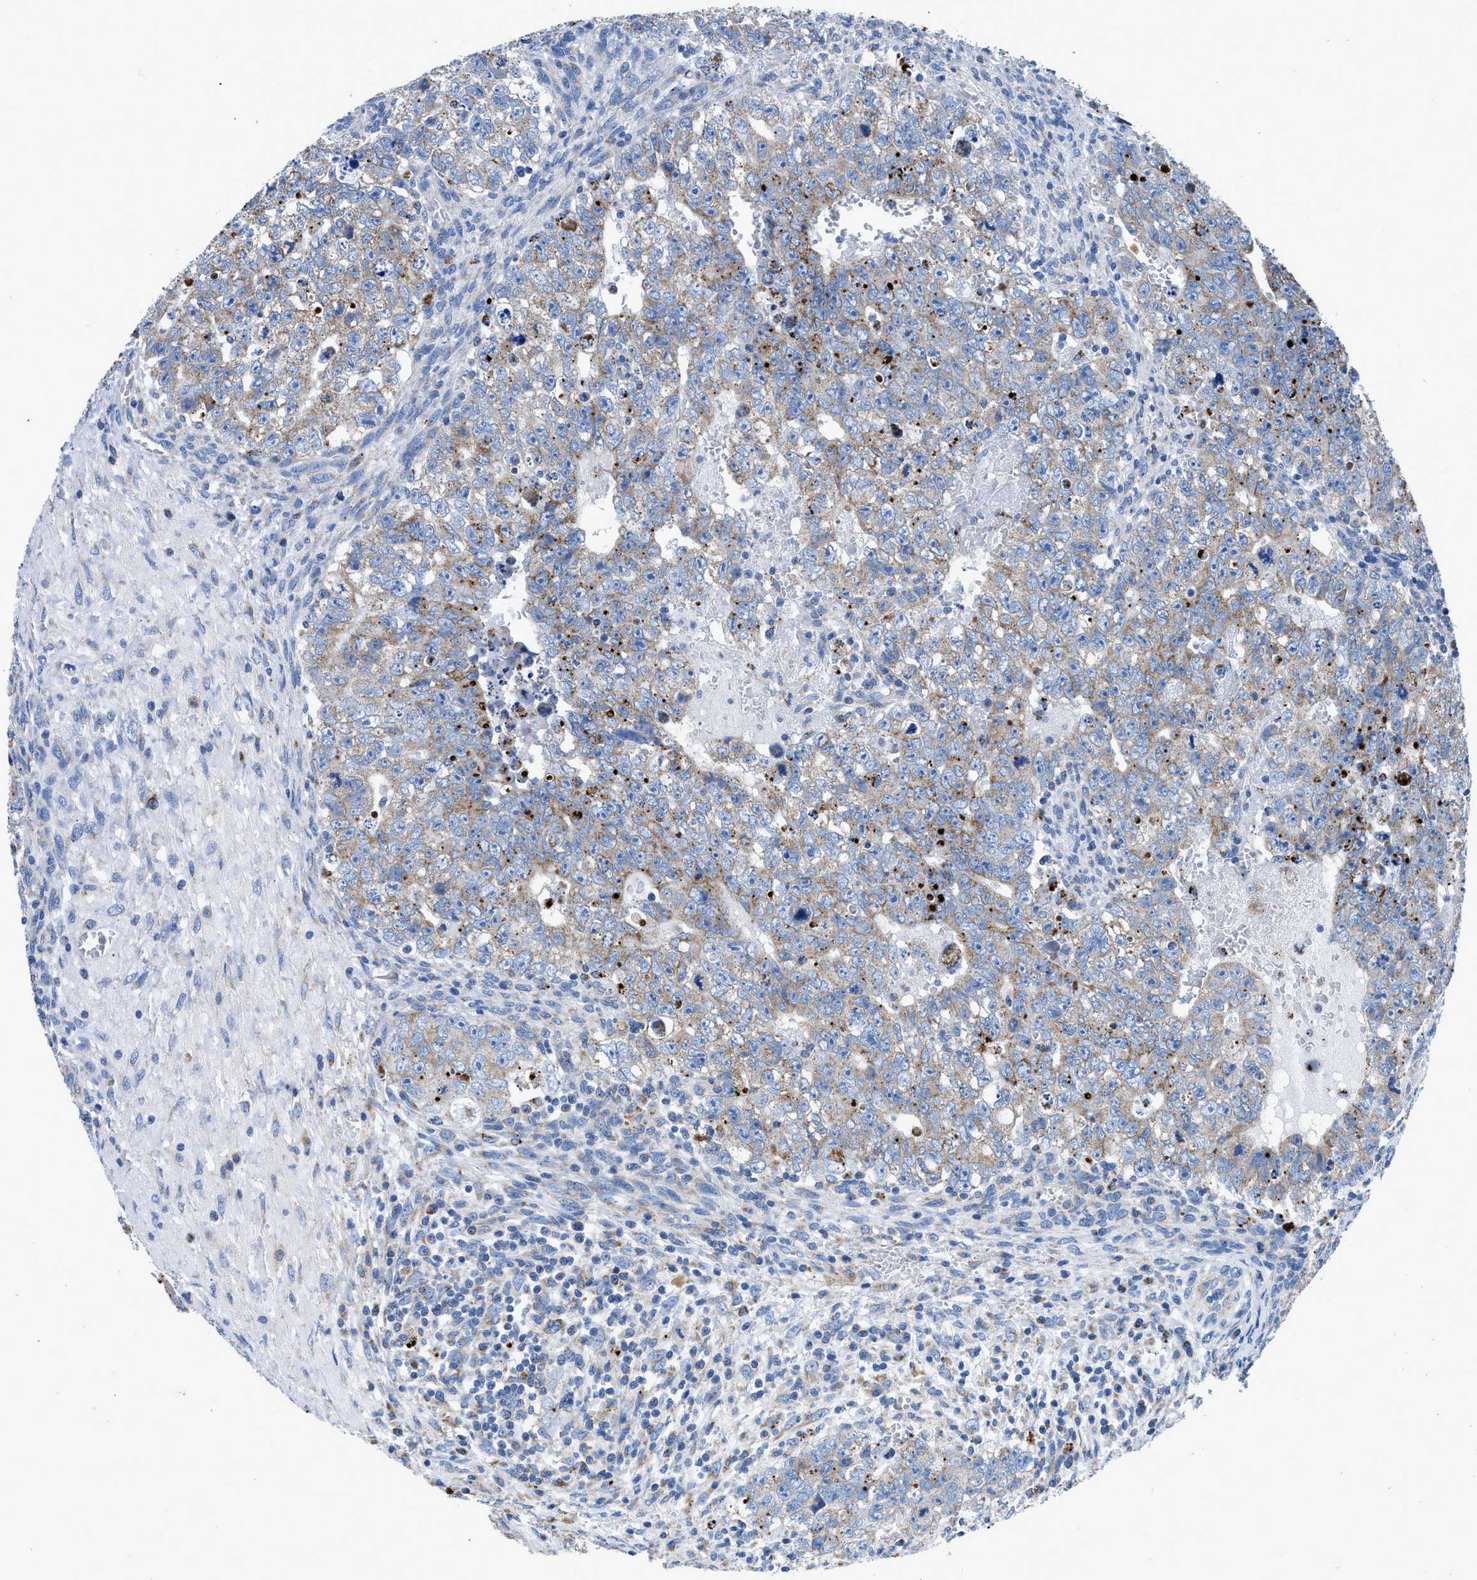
{"staining": {"intensity": "weak", "quantity": "25%-75%", "location": "cytoplasmic/membranous"}, "tissue": "testis cancer", "cell_type": "Tumor cells", "image_type": "cancer", "snomed": [{"axis": "morphology", "description": "Seminoma, NOS"}, {"axis": "morphology", "description": "Carcinoma, Embryonal, NOS"}, {"axis": "topography", "description": "Testis"}], "caption": "A low amount of weak cytoplasmic/membranous expression is appreciated in approximately 25%-75% of tumor cells in testis seminoma tissue.", "gene": "ZDHHC3", "patient": {"sex": "male", "age": 38}}